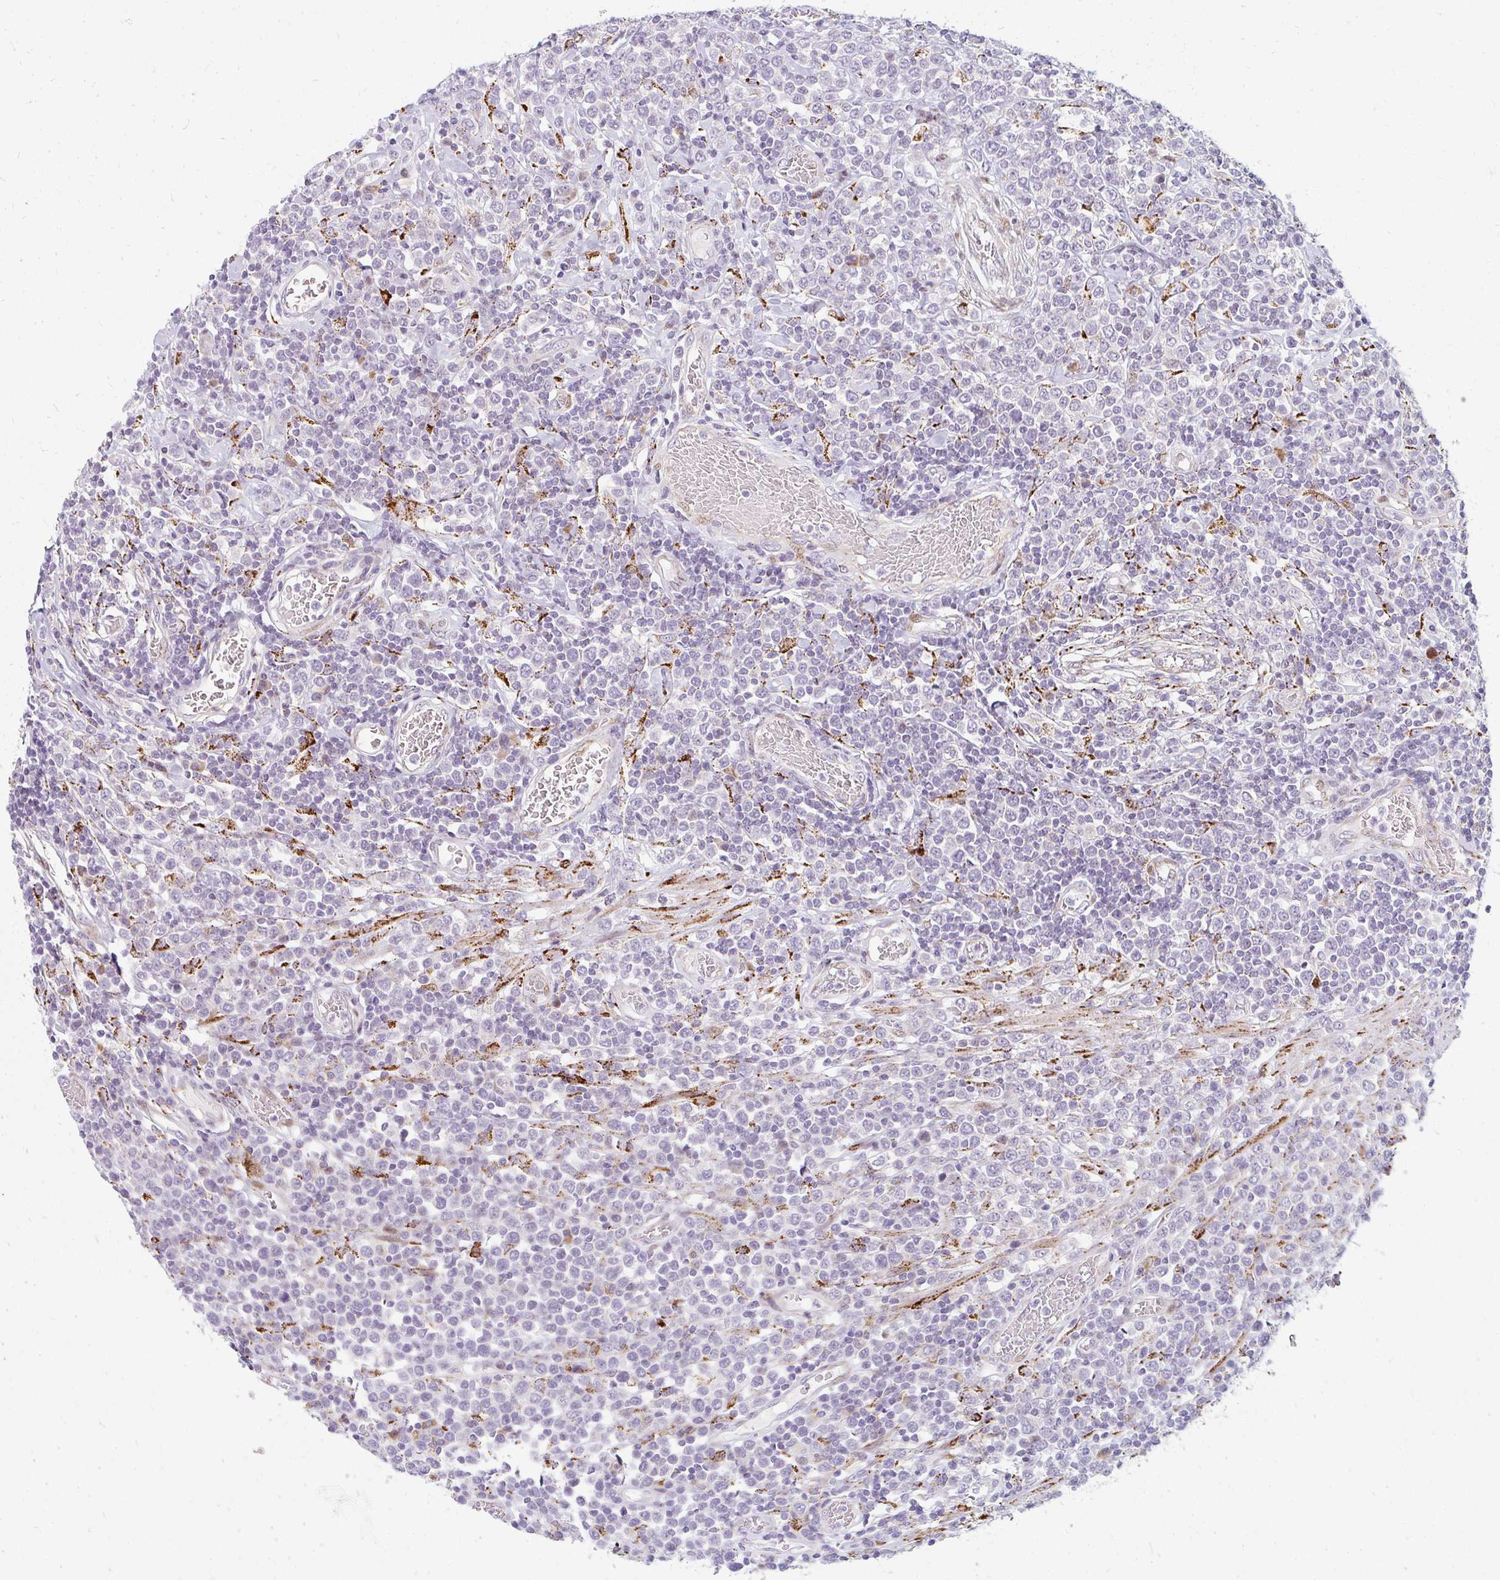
{"staining": {"intensity": "negative", "quantity": "none", "location": "none"}, "tissue": "lymphoma", "cell_type": "Tumor cells", "image_type": "cancer", "snomed": [{"axis": "morphology", "description": "Malignant lymphoma, non-Hodgkin's type, High grade"}, {"axis": "topography", "description": "Soft tissue"}], "caption": "Photomicrograph shows no significant protein expression in tumor cells of high-grade malignant lymphoma, non-Hodgkin's type.", "gene": "PLA2G5", "patient": {"sex": "female", "age": 56}}